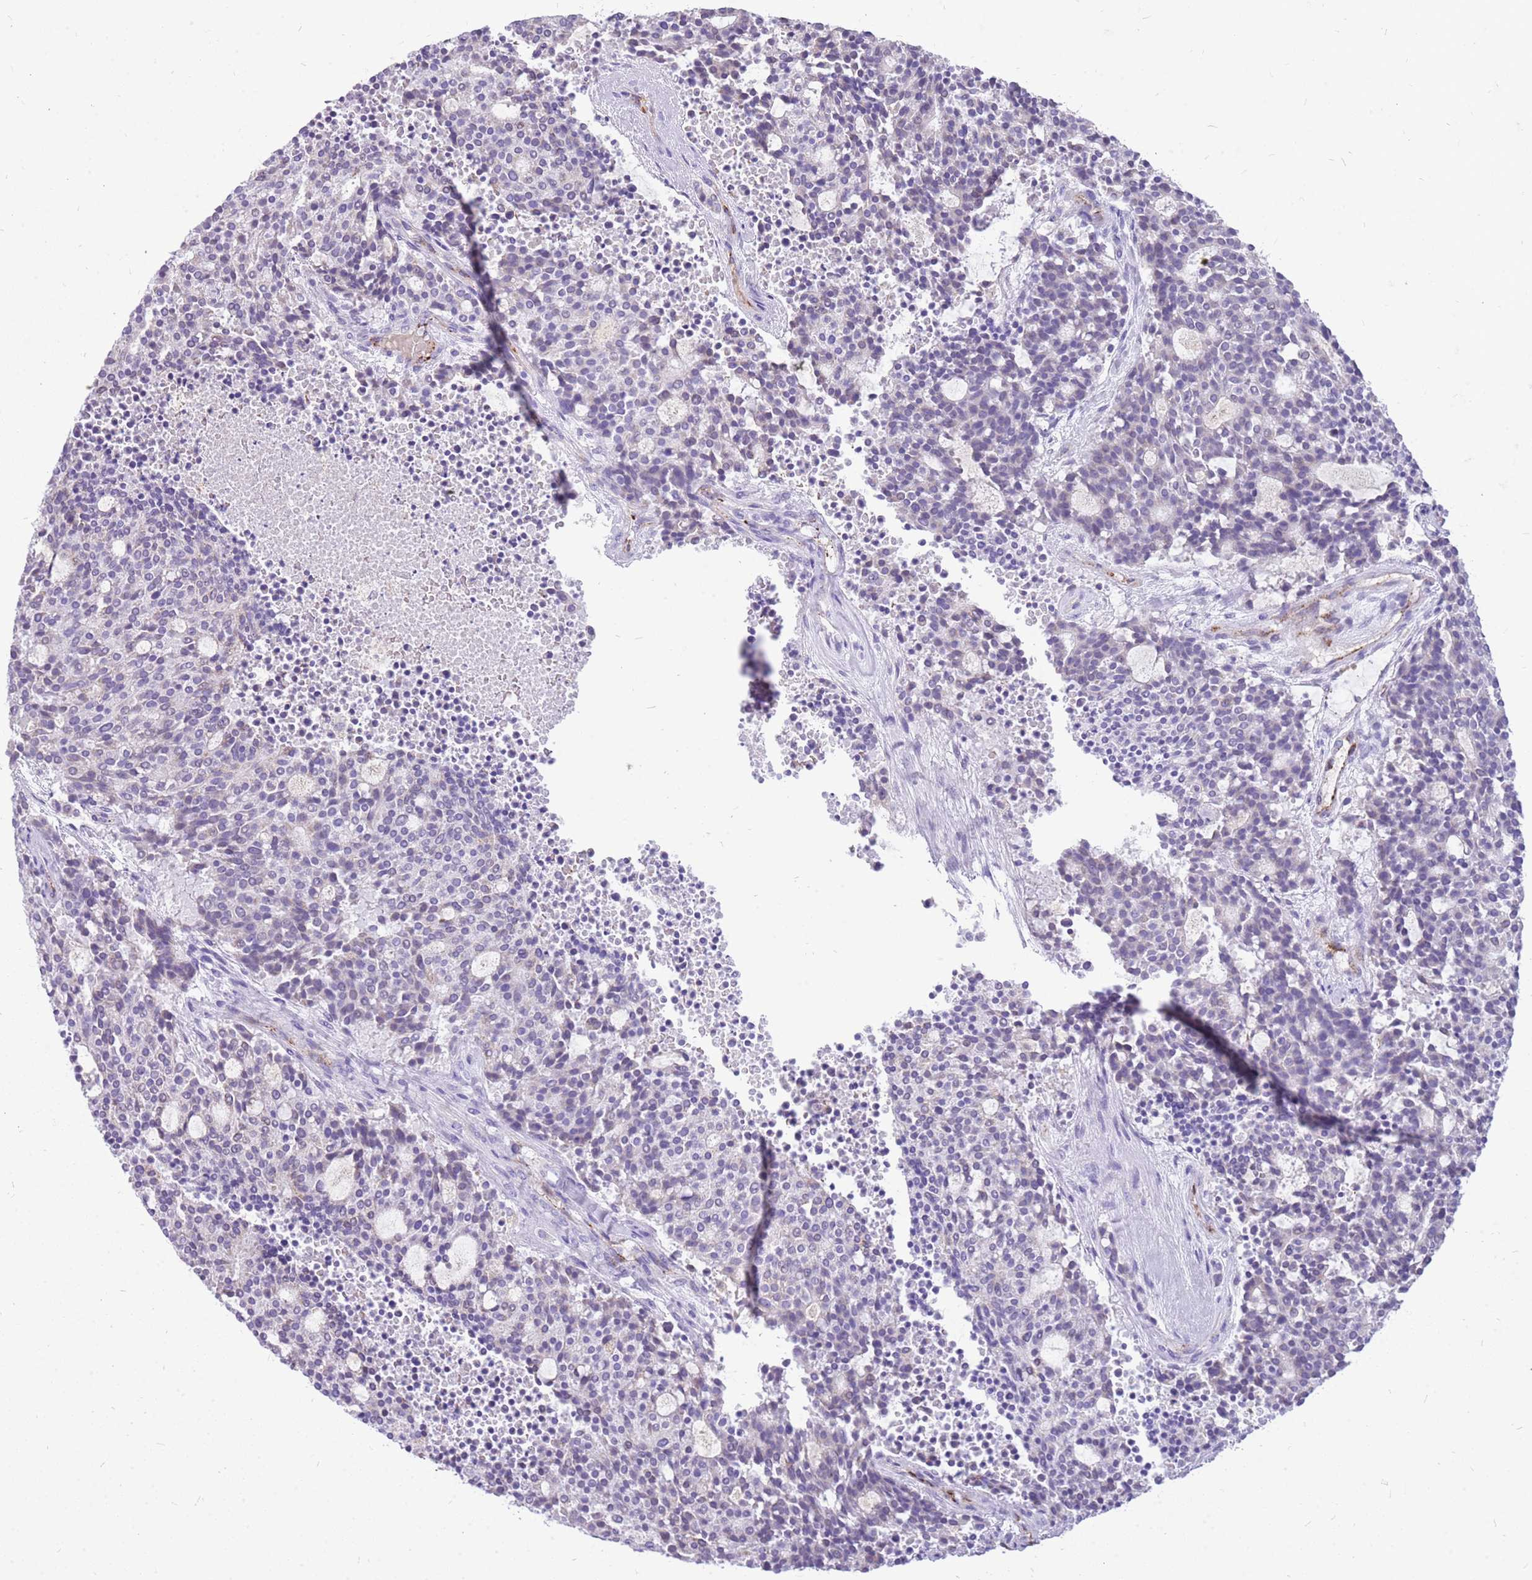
{"staining": {"intensity": "negative", "quantity": "none", "location": "none"}, "tissue": "carcinoid", "cell_type": "Tumor cells", "image_type": "cancer", "snomed": [{"axis": "morphology", "description": "Carcinoid, malignant, NOS"}, {"axis": "topography", "description": "Pancreas"}], "caption": "High power microscopy image of an immunohistochemistry (IHC) micrograph of carcinoid, revealing no significant positivity in tumor cells. (DAB (3,3'-diaminobenzidine) immunohistochemistry (IHC) visualized using brightfield microscopy, high magnification).", "gene": "PCNX1", "patient": {"sex": "female", "age": 54}}